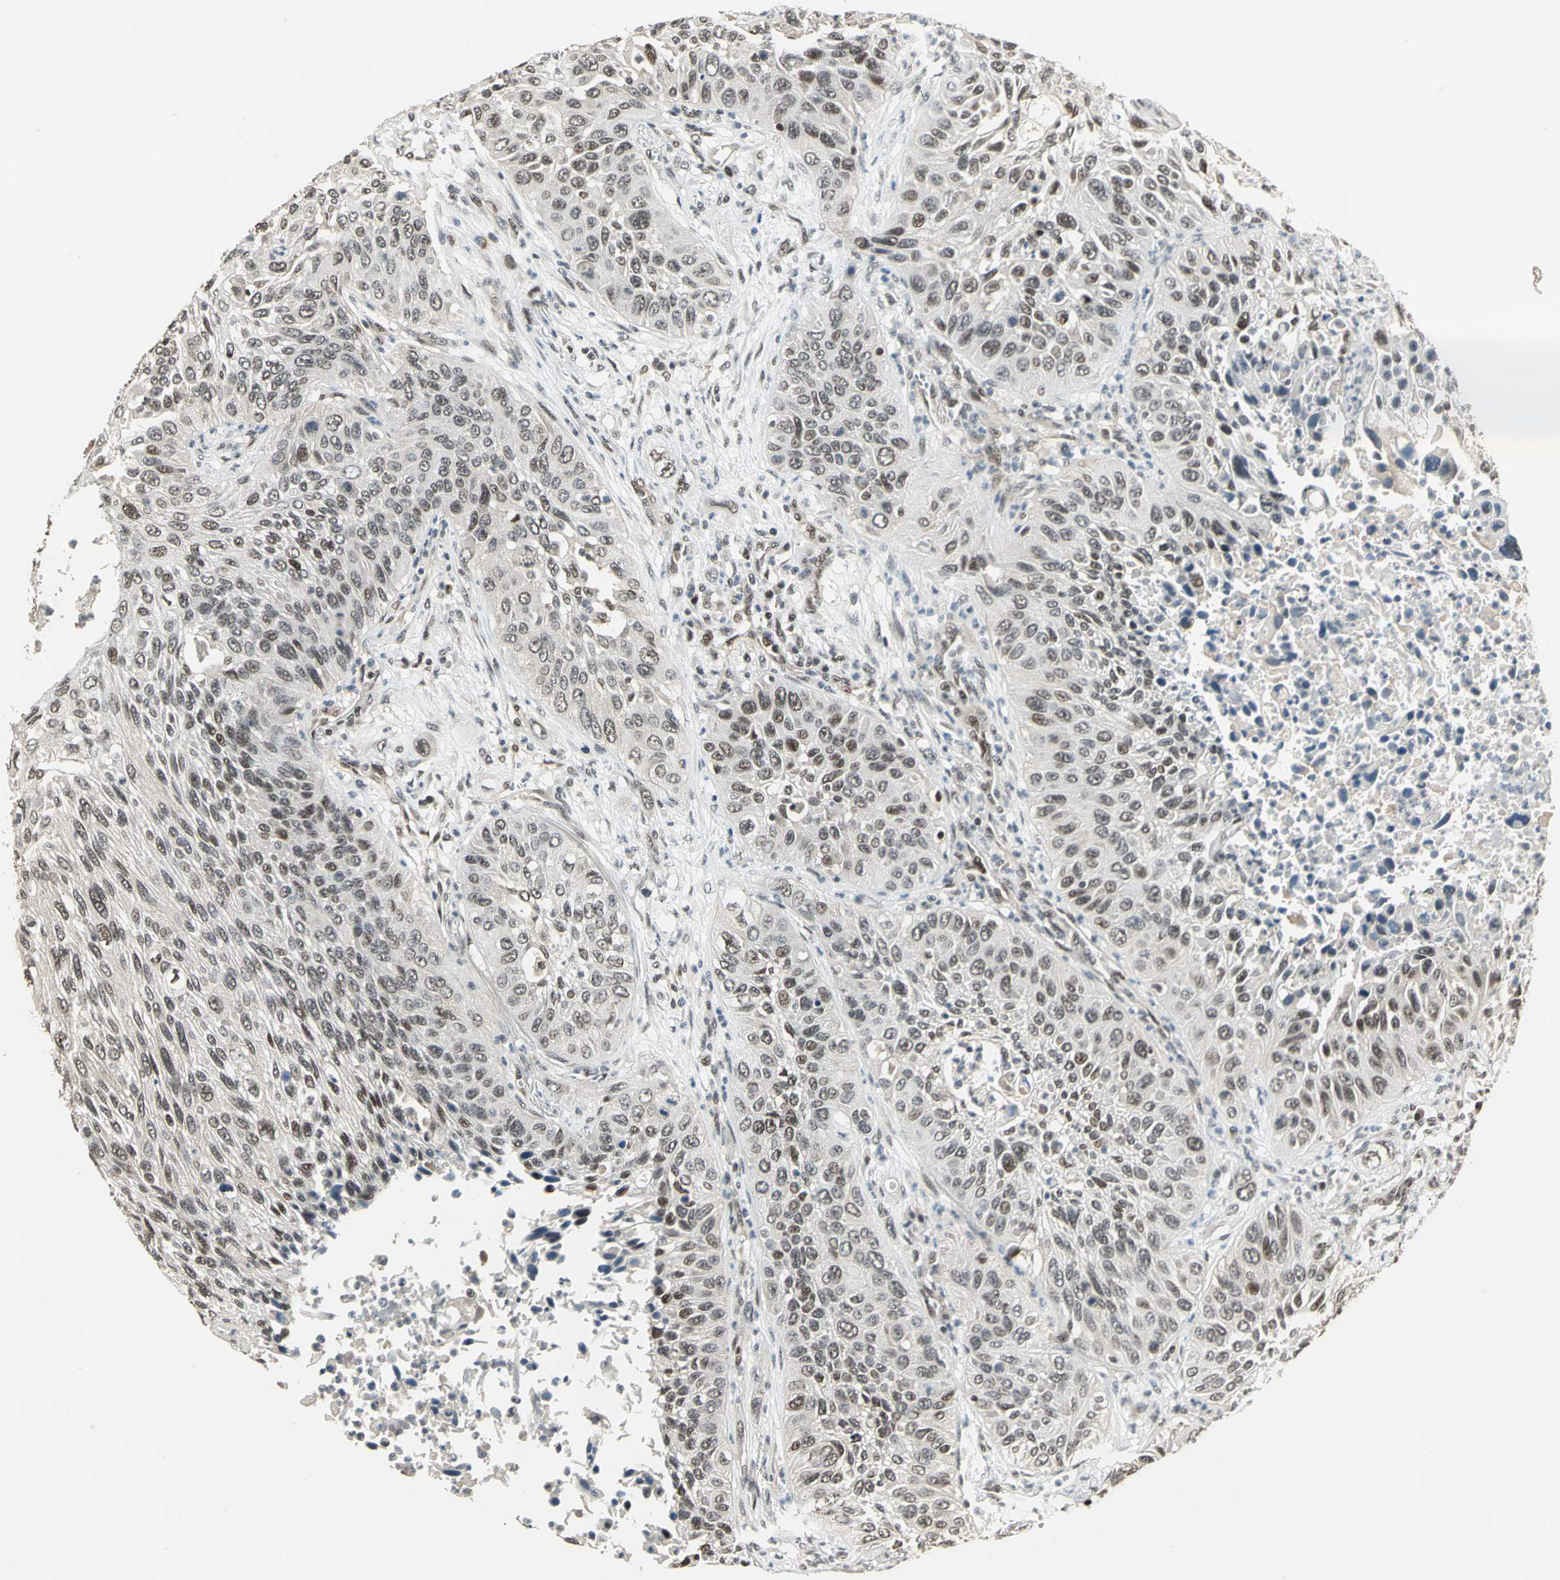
{"staining": {"intensity": "weak", "quantity": ">75%", "location": "nuclear"}, "tissue": "lung cancer", "cell_type": "Tumor cells", "image_type": "cancer", "snomed": [{"axis": "morphology", "description": "Squamous cell carcinoma, NOS"}, {"axis": "topography", "description": "Lung"}], "caption": "A photomicrograph showing weak nuclear staining in approximately >75% of tumor cells in lung cancer (squamous cell carcinoma), as visualized by brown immunohistochemical staining.", "gene": "PSMC3", "patient": {"sex": "female", "age": 76}}